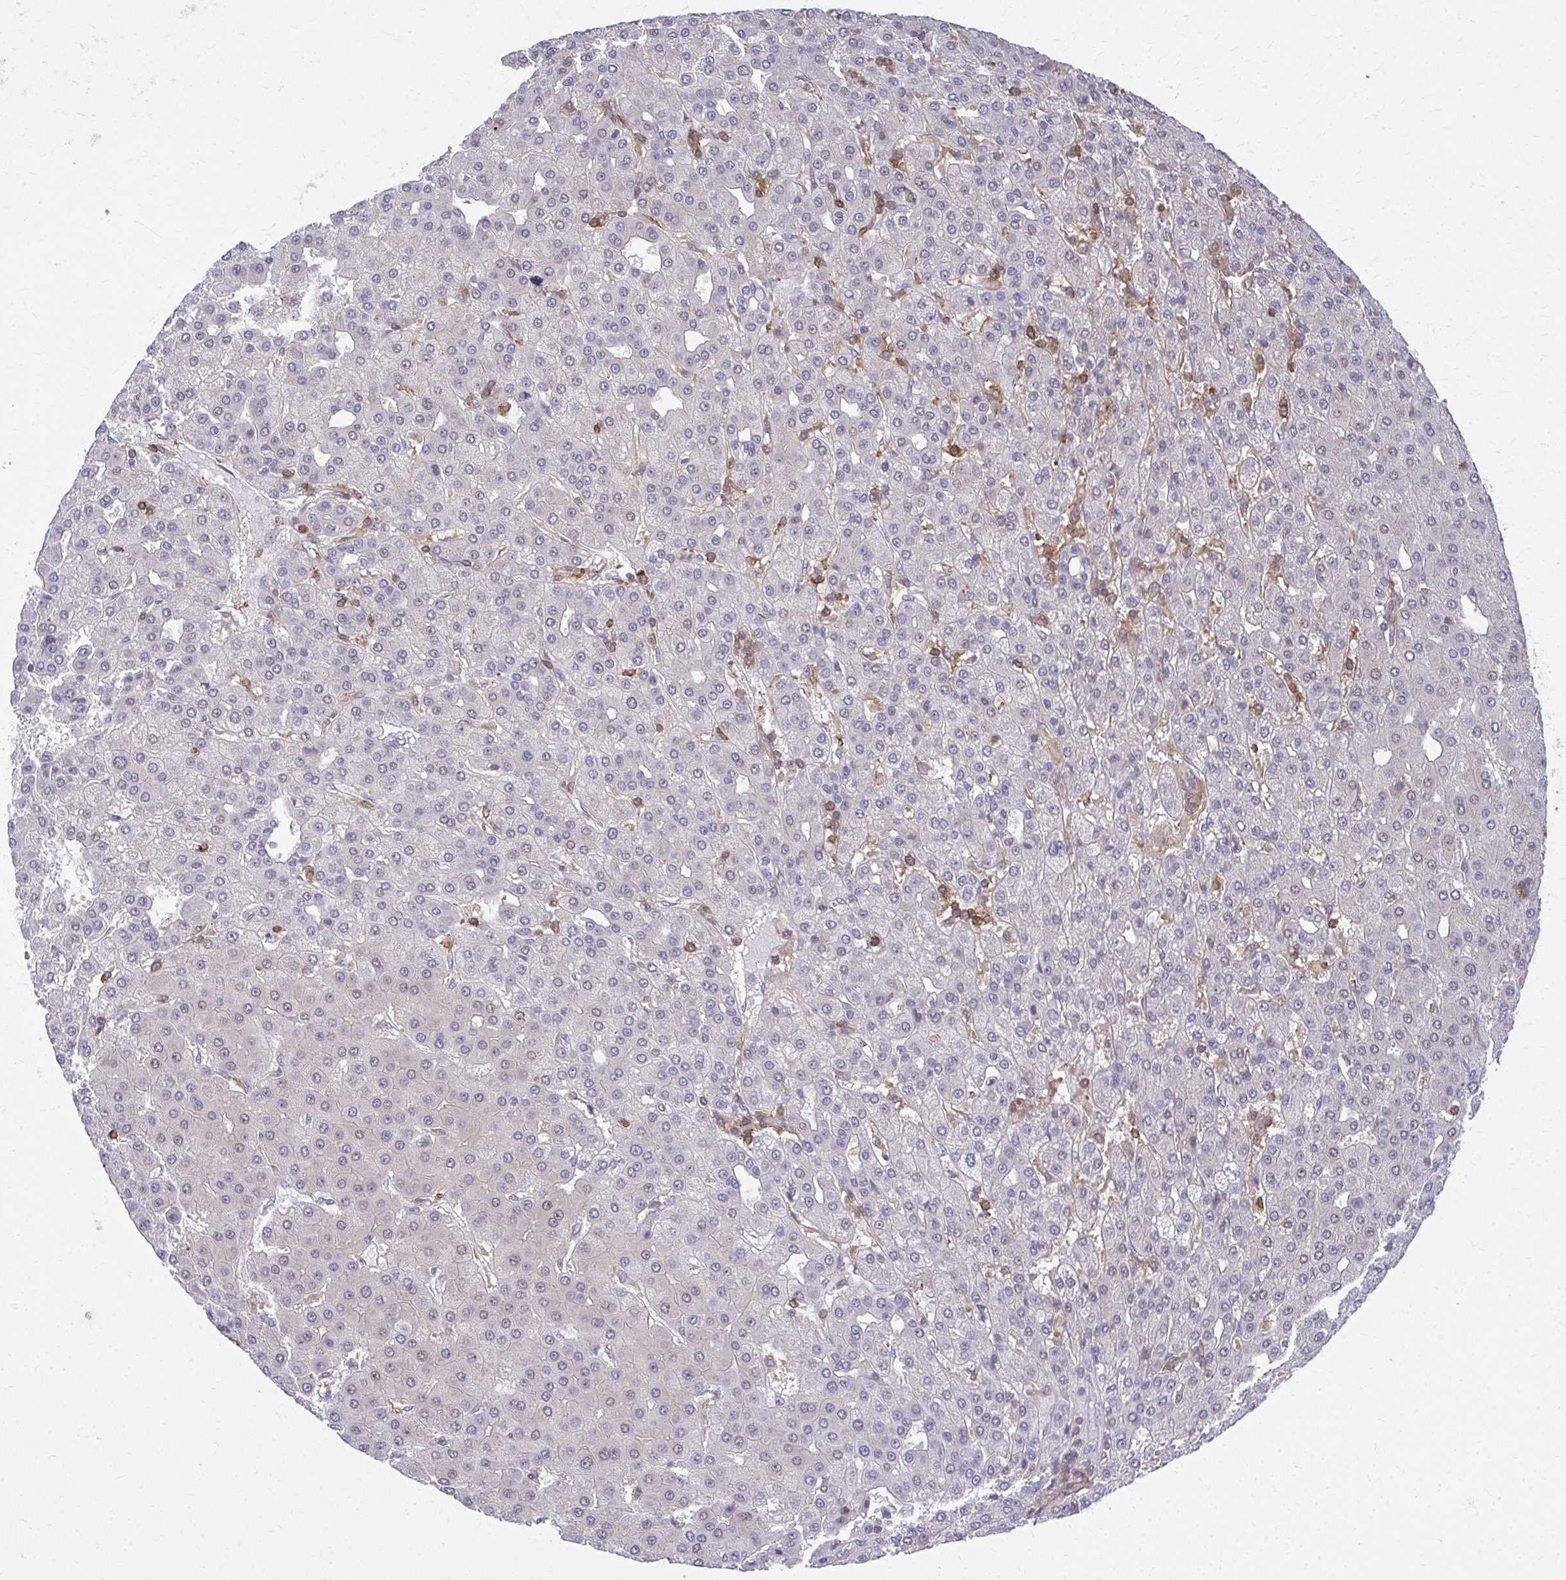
{"staining": {"intensity": "negative", "quantity": "none", "location": "none"}, "tissue": "liver cancer", "cell_type": "Tumor cells", "image_type": "cancer", "snomed": [{"axis": "morphology", "description": "Carcinoma, Hepatocellular, NOS"}, {"axis": "topography", "description": "Liver"}], "caption": "Image shows no significant protein expression in tumor cells of liver cancer (hepatocellular carcinoma).", "gene": "AP5M1", "patient": {"sex": "male", "age": 65}}